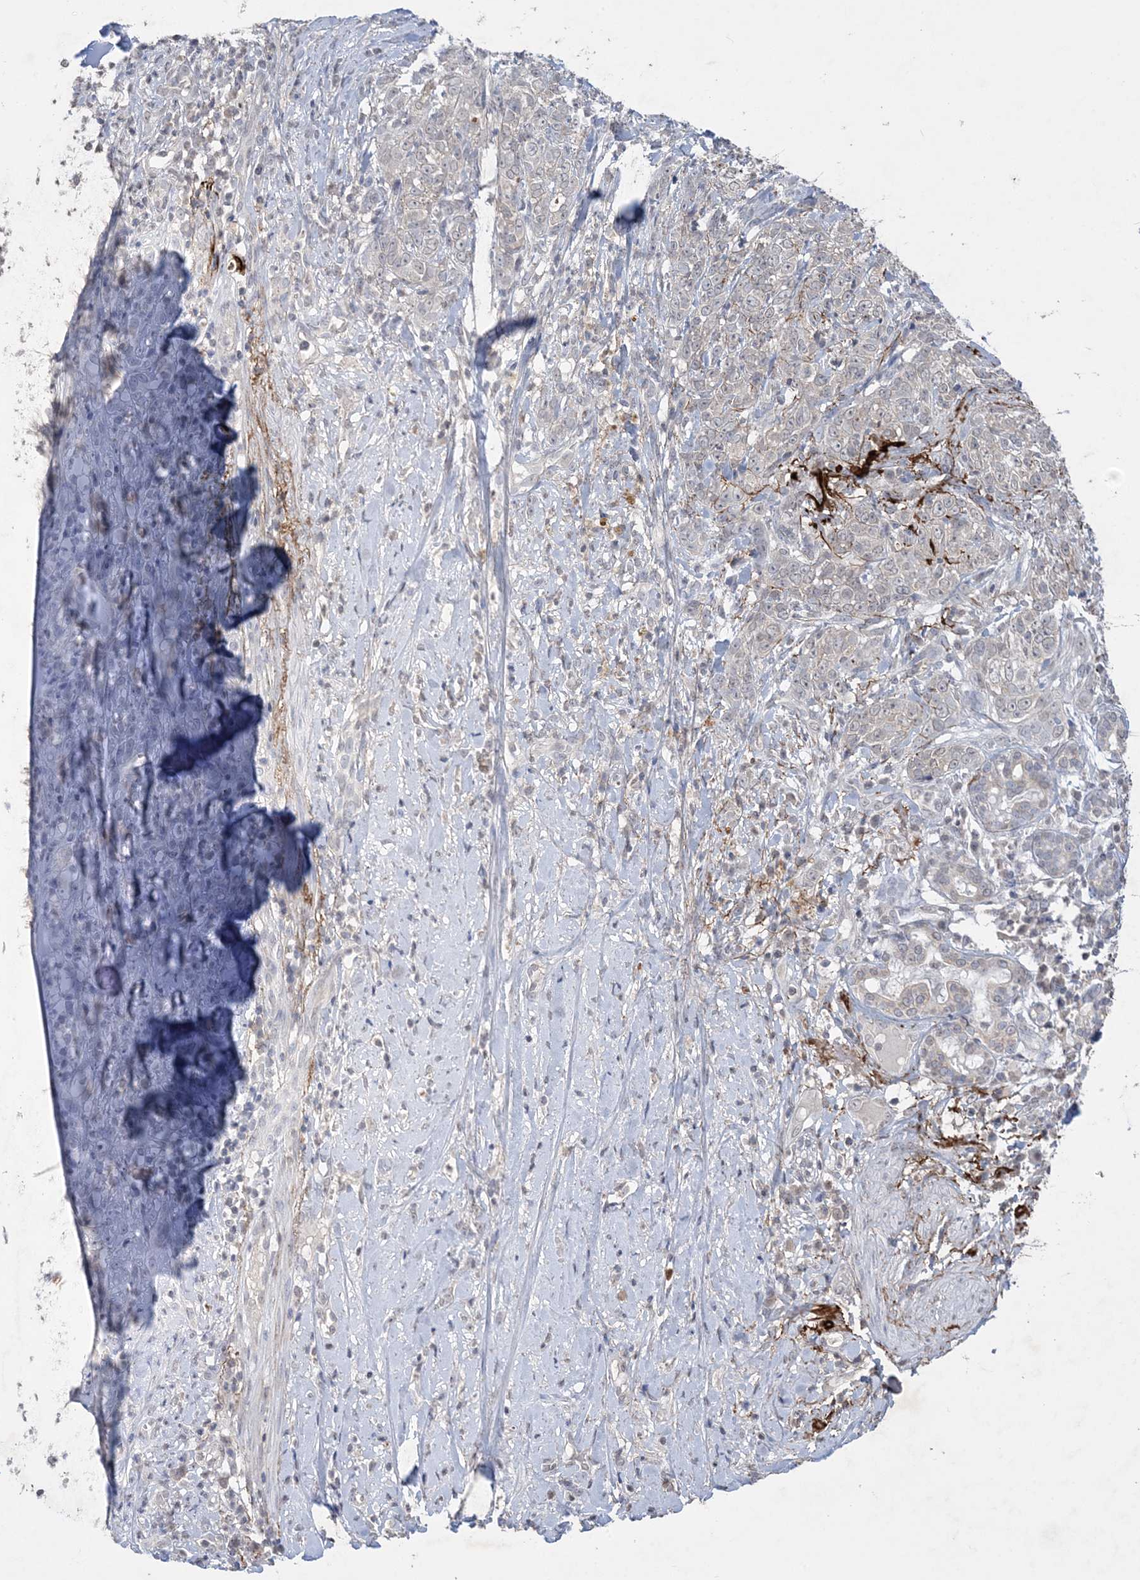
{"staining": {"intensity": "negative", "quantity": "none", "location": "none"}, "tissue": "adipose tissue", "cell_type": "Adipocytes", "image_type": "normal", "snomed": [{"axis": "morphology", "description": "Normal tissue, NOS"}, {"axis": "morphology", "description": "Basal cell carcinoma"}, {"axis": "topography", "description": "Cartilage tissue"}, {"axis": "topography", "description": "Nasopharynx"}, {"axis": "topography", "description": "Oral tissue"}], "caption": "Protein analysis of benign adipose tissue displays no significant positivity in adipocytes.", "gene": "XRN1", "patient": {"sex": "female", "age": 77}}